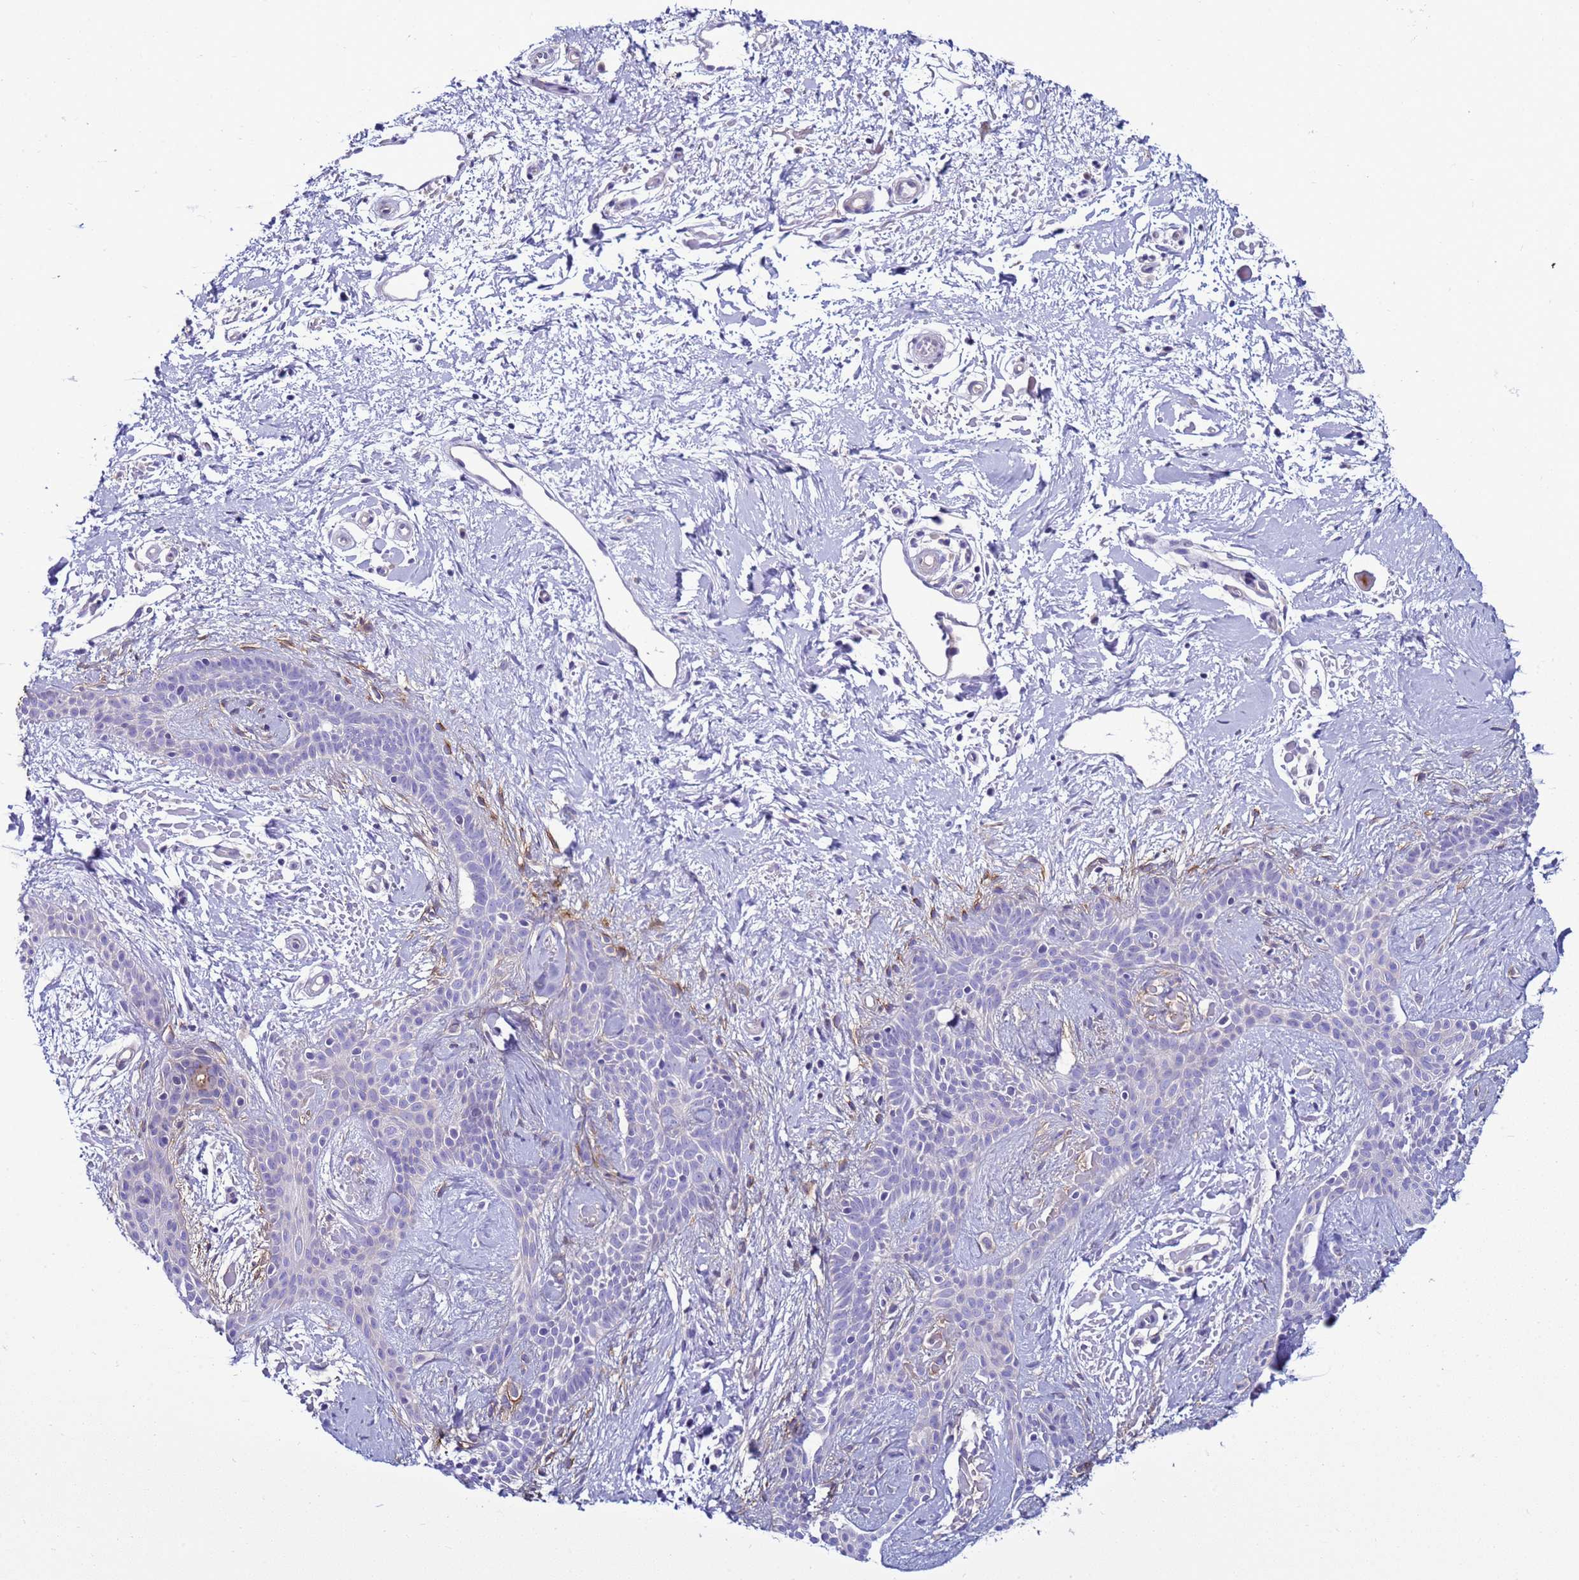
{"staining": {"intensity": "negative", "quantity": "none", "location": "none"}, "tissue": "skin cancer", "cell_type": "Tumor cells", "image_type": "cancer", "snomed": [{"axis": "morphology", "description": "Basal cell carcinoma"}, {"axis": "topography", "description": "Skin"}], "caption": "Immunohistochemistry of human skin basal cell carcinoma displays no positivity in tumor cells.", "gene": "NAT2", "patient": {"sex": "male", "age": 78}}